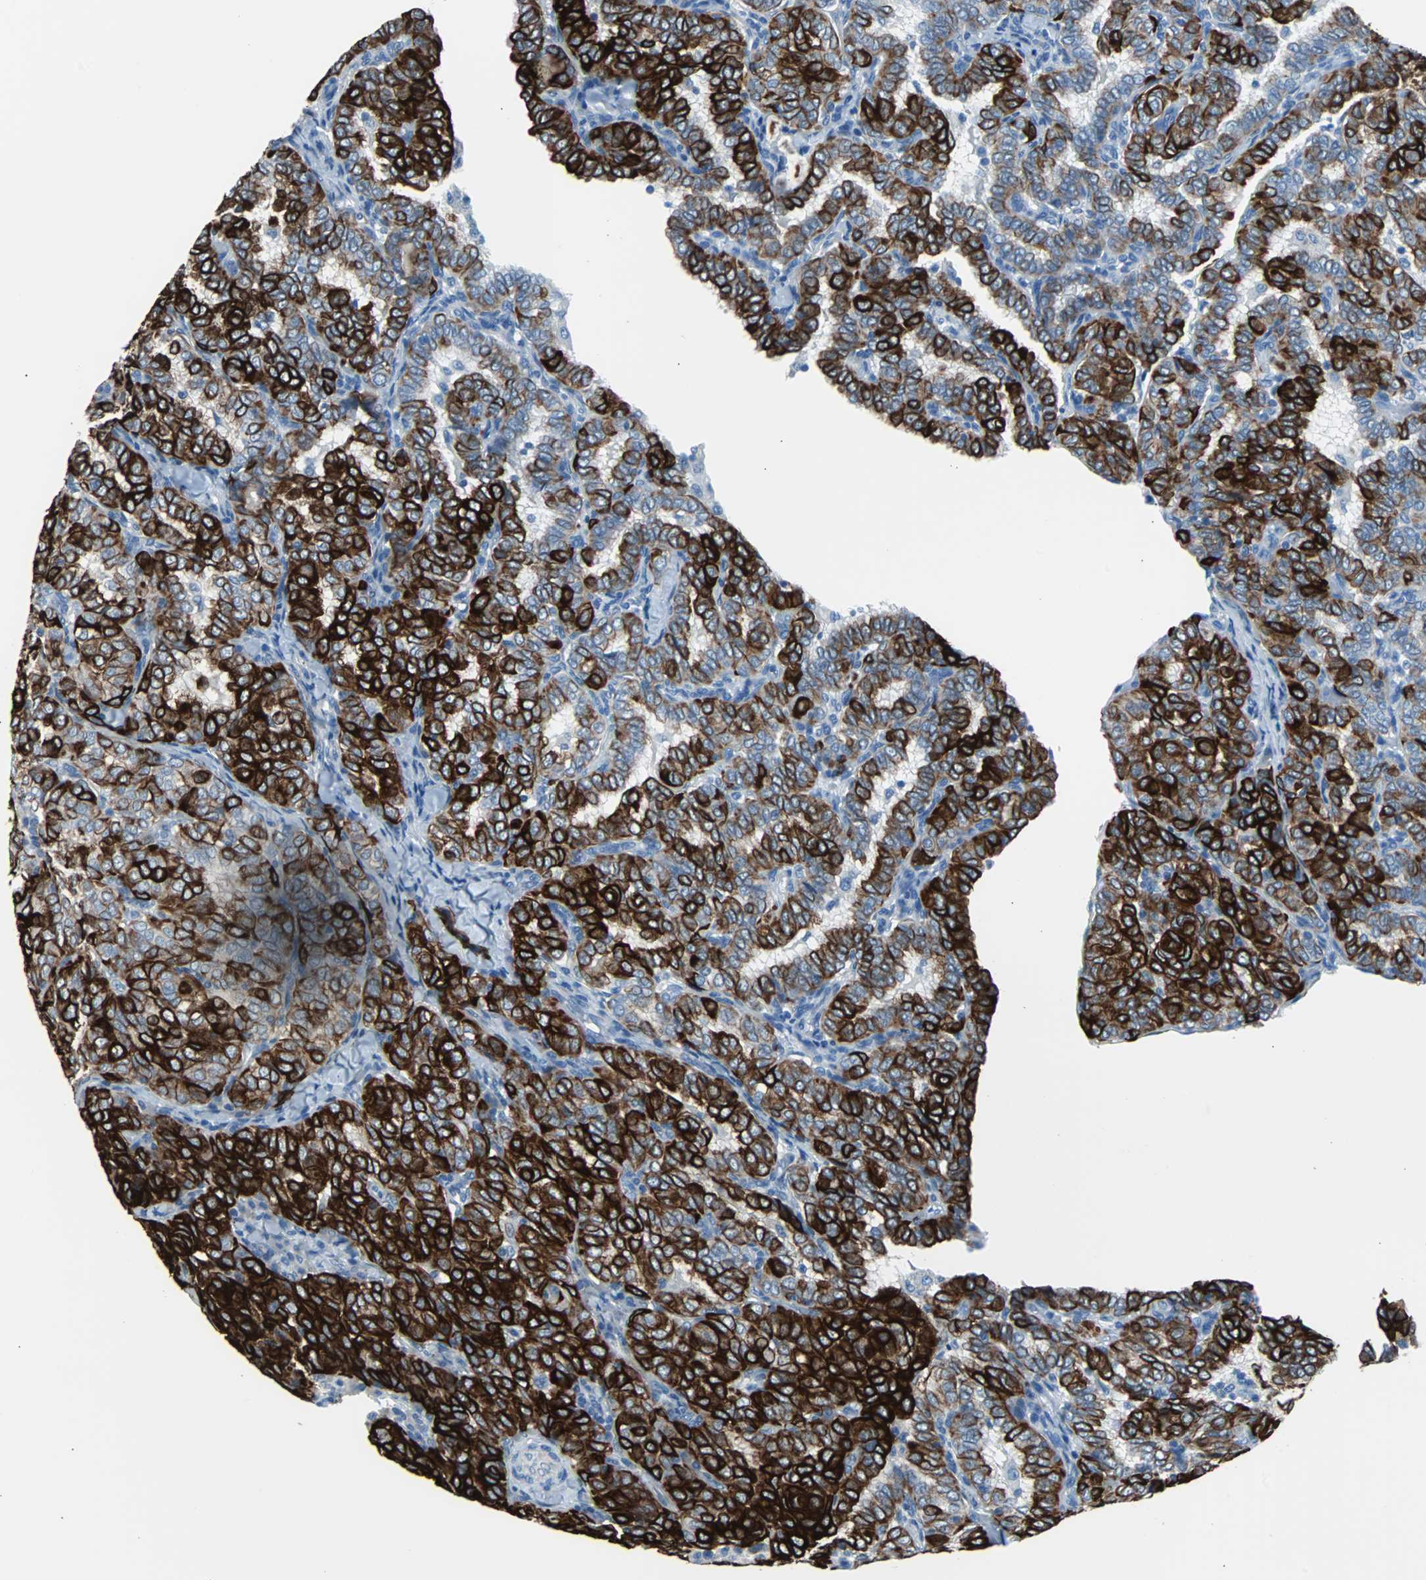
{"staining": {"intensity": "strong", "quantity": ">75%", "location": "cytoplasmic/membranous"}, "tissue": "thyroid cancer", "cell_type": "Tumor cells", "image_type": "cancer", "snomed": [{"axis": "morphology", "description": "Papillary adenocarcinoma, NOS"}, {"axis": "topography", "description": "Thyroid gland"}], "caption": "The immunohistochemical stain labels strong cytoplasmic/membranous staining in tumor cells of thyroid papillary adenocarcinoma tissue. The staining was performed using DAB, with brown indicating positive protein expression. Nuclei are stained blue with hematoxylin.", "gene": "KRT7", "patient": {"sex": "female", "age": 30}}